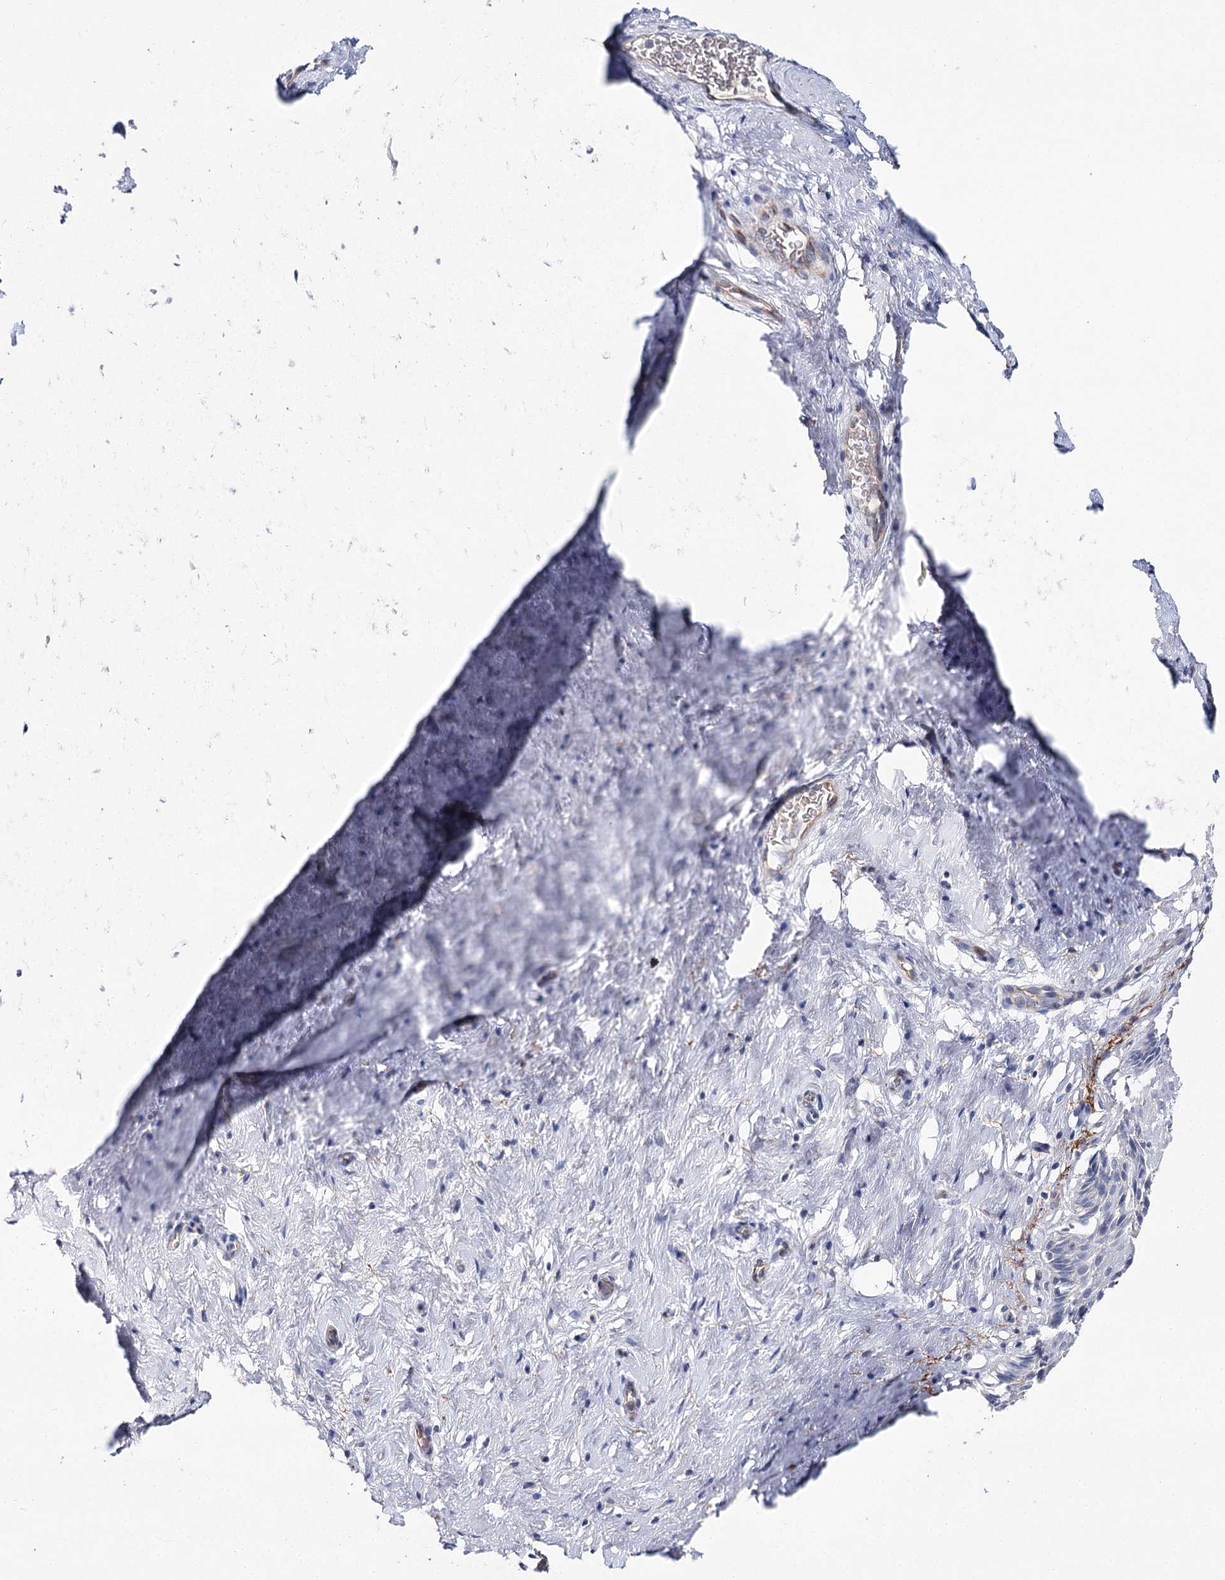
{"staining": {"intensity": "negative", "quantity": "none", "location": "none"}, "tissue": "cervix", "cell_type": "Glandular cells", "image_type": "normal", "snomed": [{"axis": "morphology", "description": "Normal tissue, NOS"}, {"axis": "topography", "description": "Cervix"}], "caption": "DAB (3,3'-diaminobenzidine) immunohistochemical staining of unremarkable human cervix demonstrates no significant expression in glandular cells. Brightfield microscopy of immunohistochemistry (IHC) stained with DAB (3,3'-diaminobenzidine) (brown) and hematoxylin (blue), captured at high magnification.", "gene": "EPYC", "patient": {"sex": "female", "age": 33}}